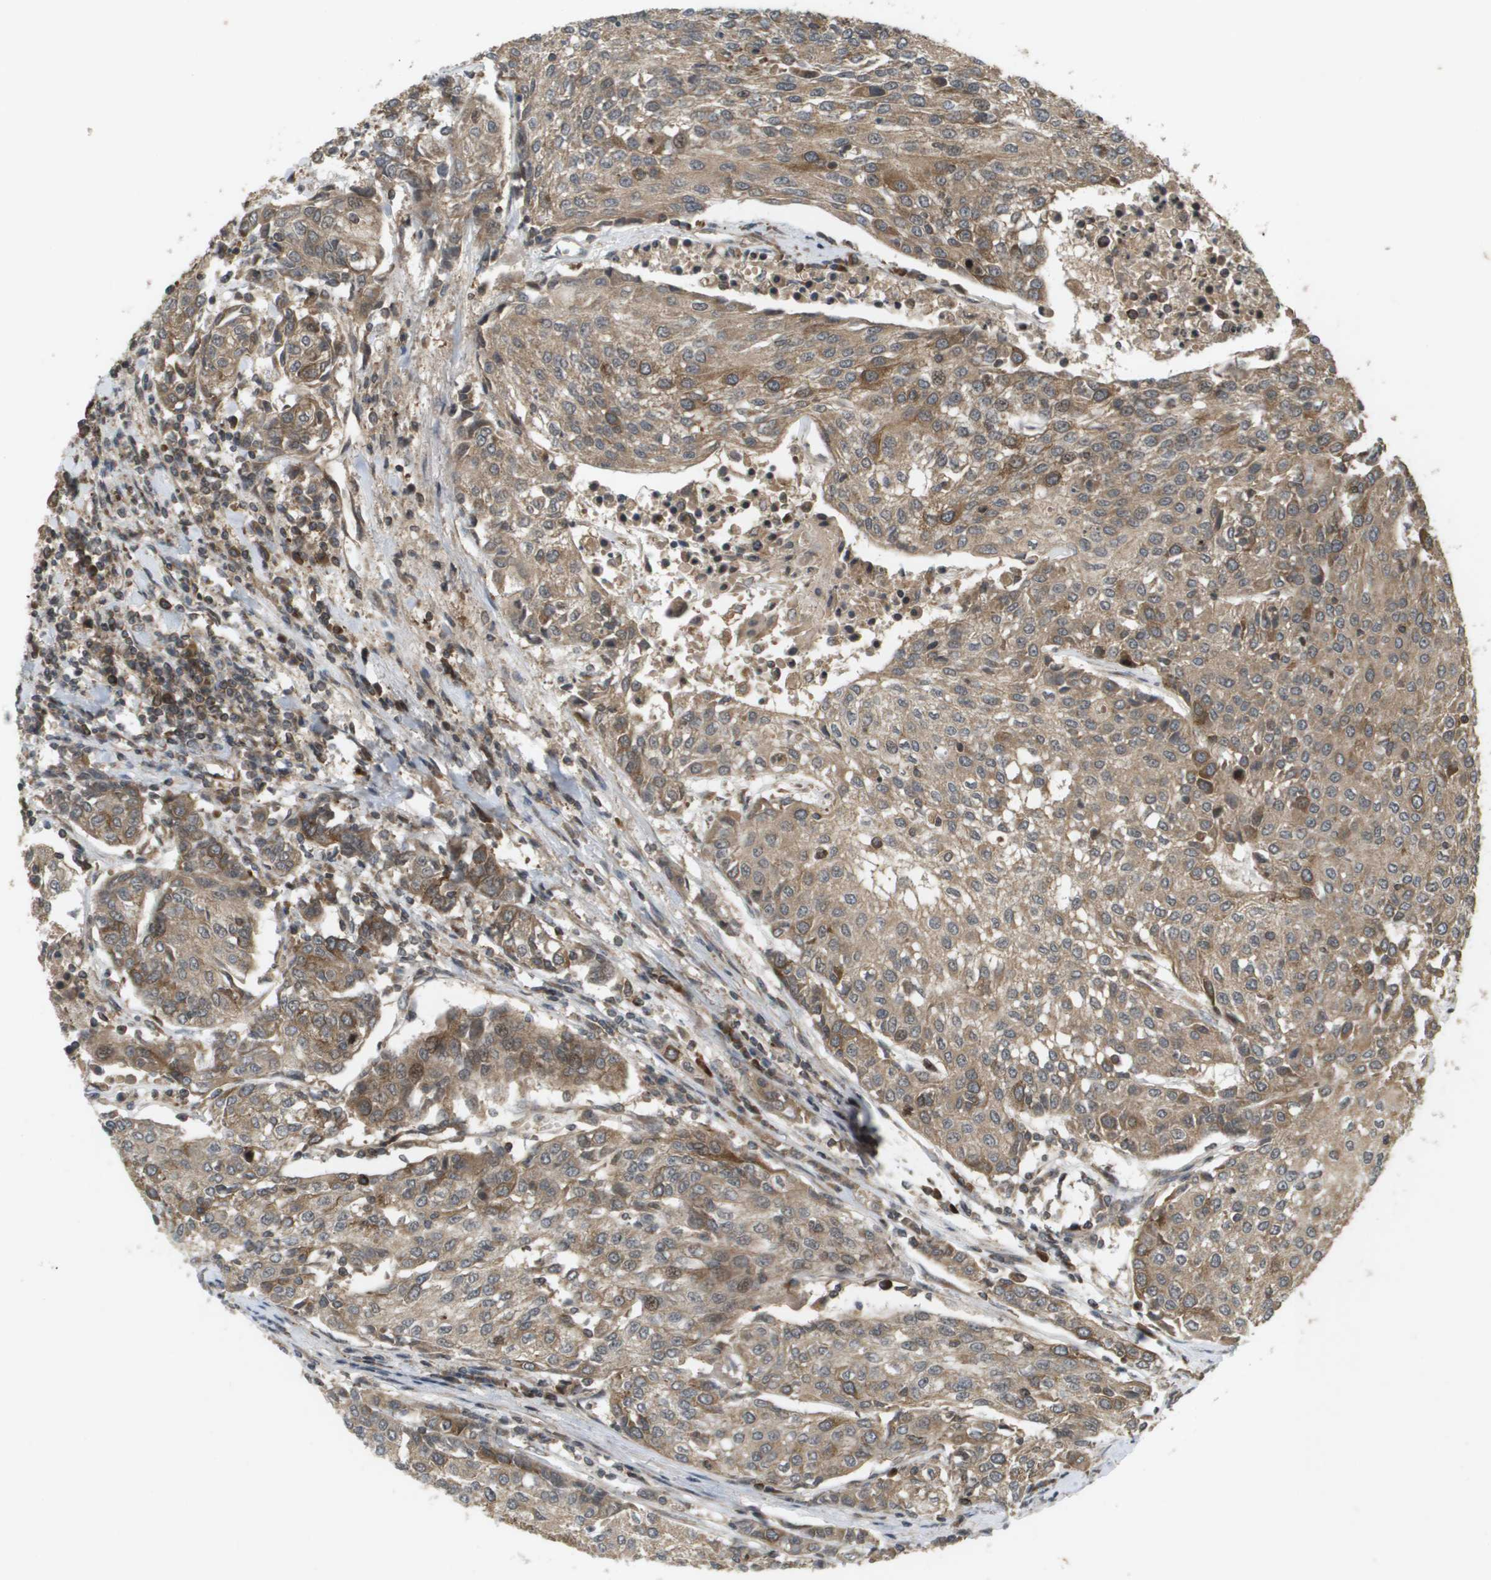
{"staining": {"intensity": "moderate", "quantity": ">75%", "location": "cytoplasmic/membranous"}, "tissue": "urothelial cancer", "cell_type": "Tumor cells", "image_type": "cancer", "snomed": [{"axis": "morphology", "description": "Urothelial carcinoma, High grade"}, {"axis": "topography", "description": "Urinary bladder"}], "caption": "Immunohistochemistry of urothelial carcinoma (high-grade) reveals medium levels of moderate cytoplasmic/membranous staining in approximately >75% of tumor cells.", "gene": "KIF11", "patient": {"sex": "female", "age": 85}}